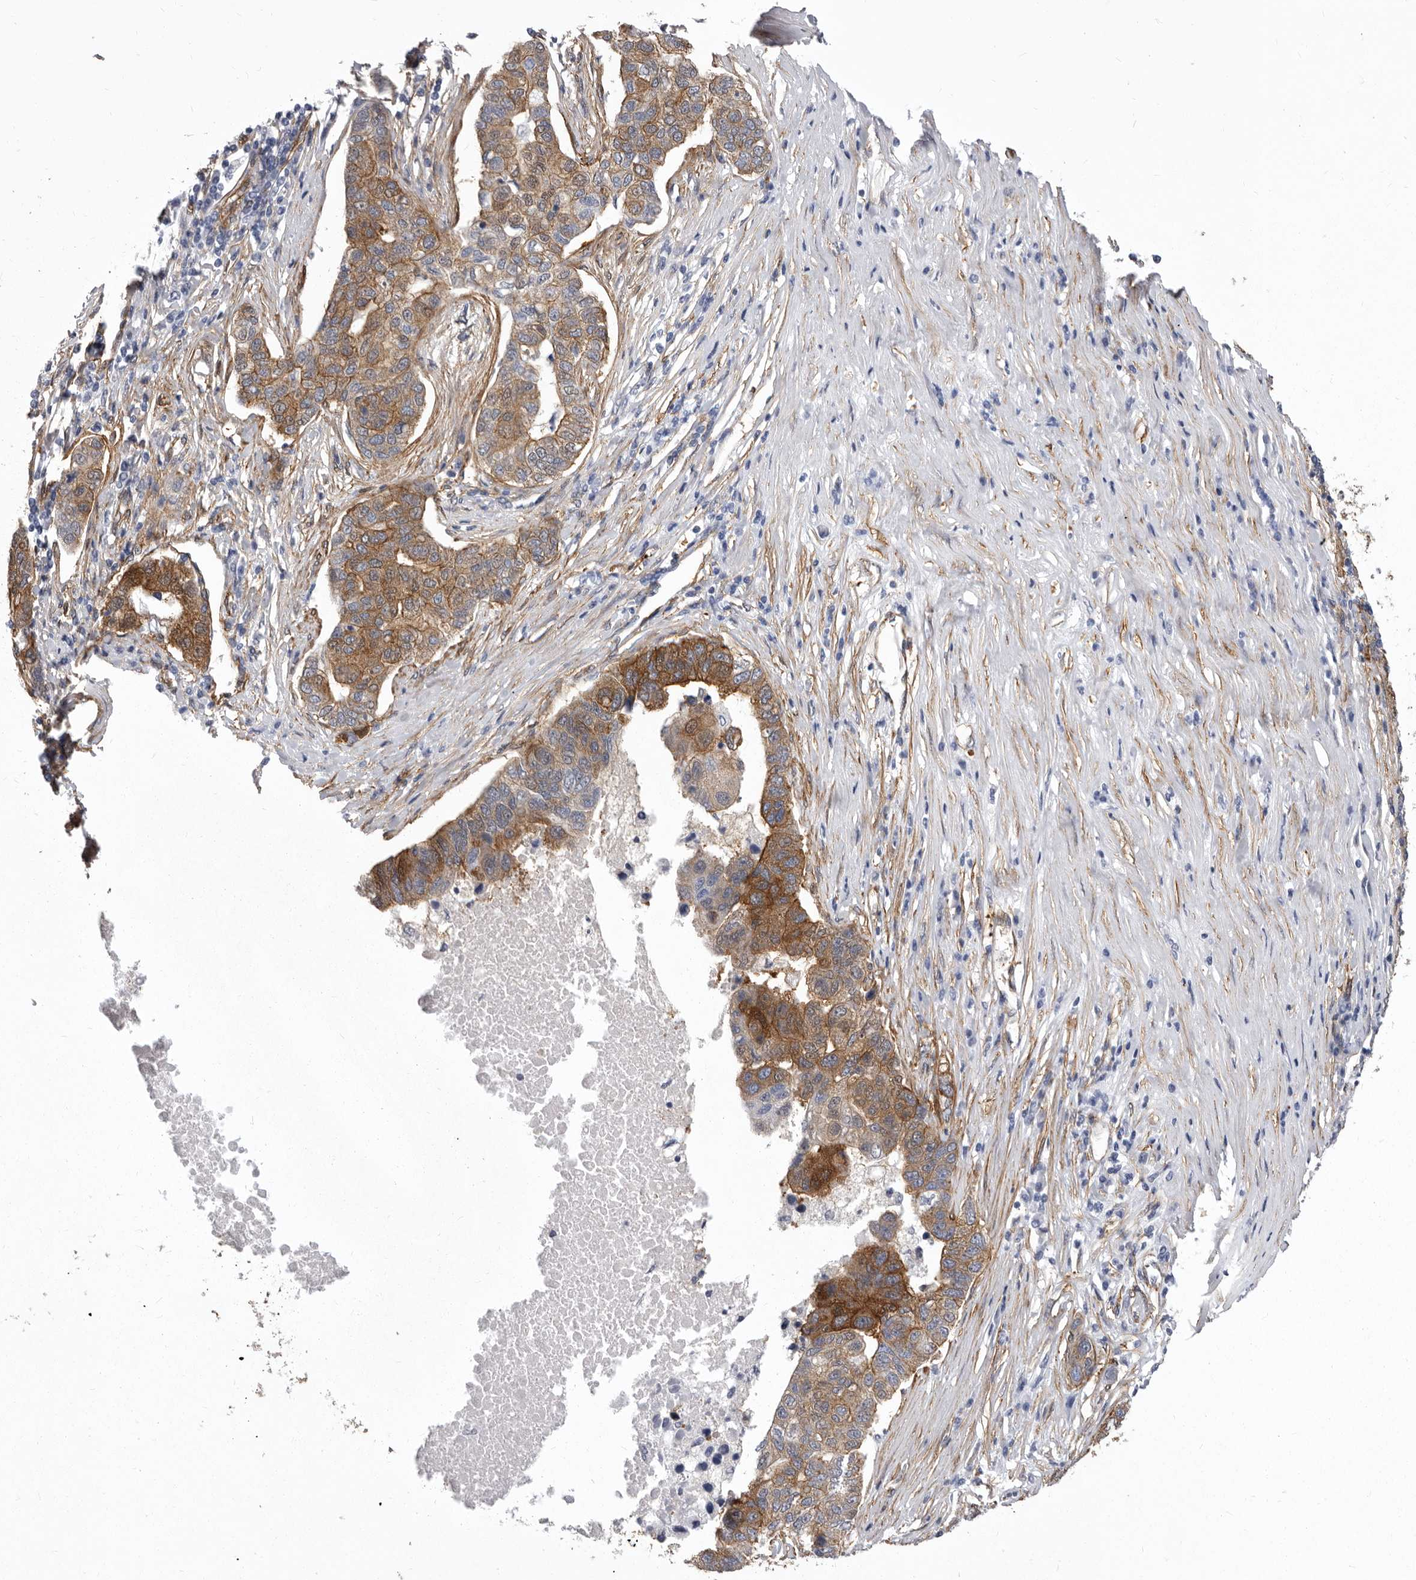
{"staining": {"intensity": "moderate", "quantity": ">75%", "location": "cytoplasmic/membranous"}, "tissue": "pancreatic cancer", "cell_type": "Tumor cells", "image_type": "cancer", "snomed": [{"axis": "morphology", "description": "Adenocarcinoma, NOS"}, {"axis": "topography", "description": "Pancreas"}], "caption": "Approximately >75% of tumor cells in pancreatic adenocarcinoma reveal moderate cytoplasmic/membranous protein expression as visualized by brown immunohistochemical staining.", "gene": "ENAH", "patient": {"sex": "female", "age": 61}}